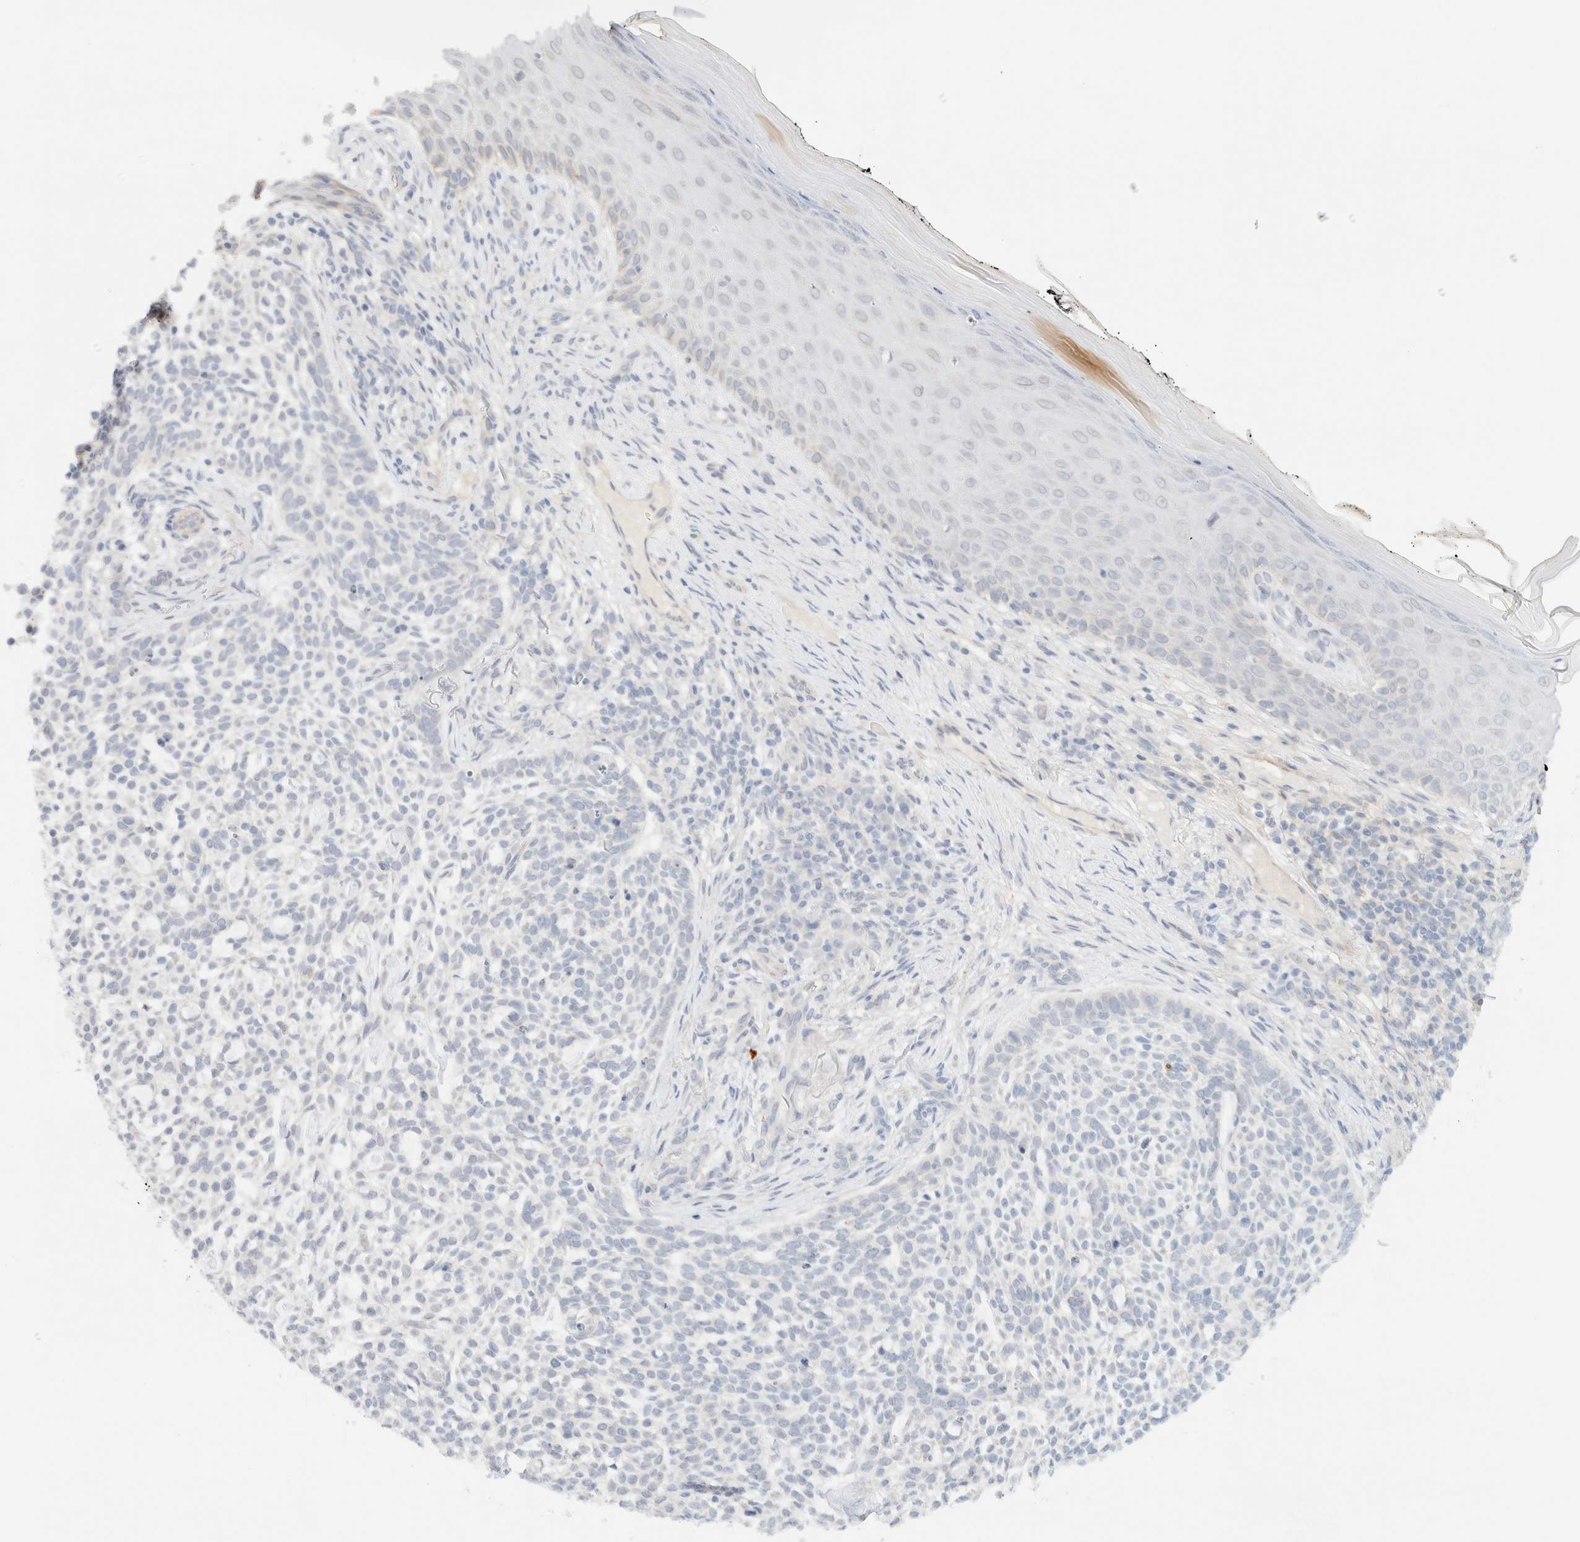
{"staining": {"intensity": "negative", "quantity": "none", "location": "none"}, "tissue": "skin cancer", "cell_type": "Tumor cells", "image_type": "cancer", "snomed": [{"axis": "morphology", "description": "Basal cell carcinoma"}, {"axis": "topography", "description": "Skin"}], "caption": "A high-resolution histopathology image shows immunohistochemistry staining of skin cancer (basal cell carcinoma), which reveals no significant staining in tumor cells.", "gene": "TNK1", "patient": {"sex": "female", "age": 64}}